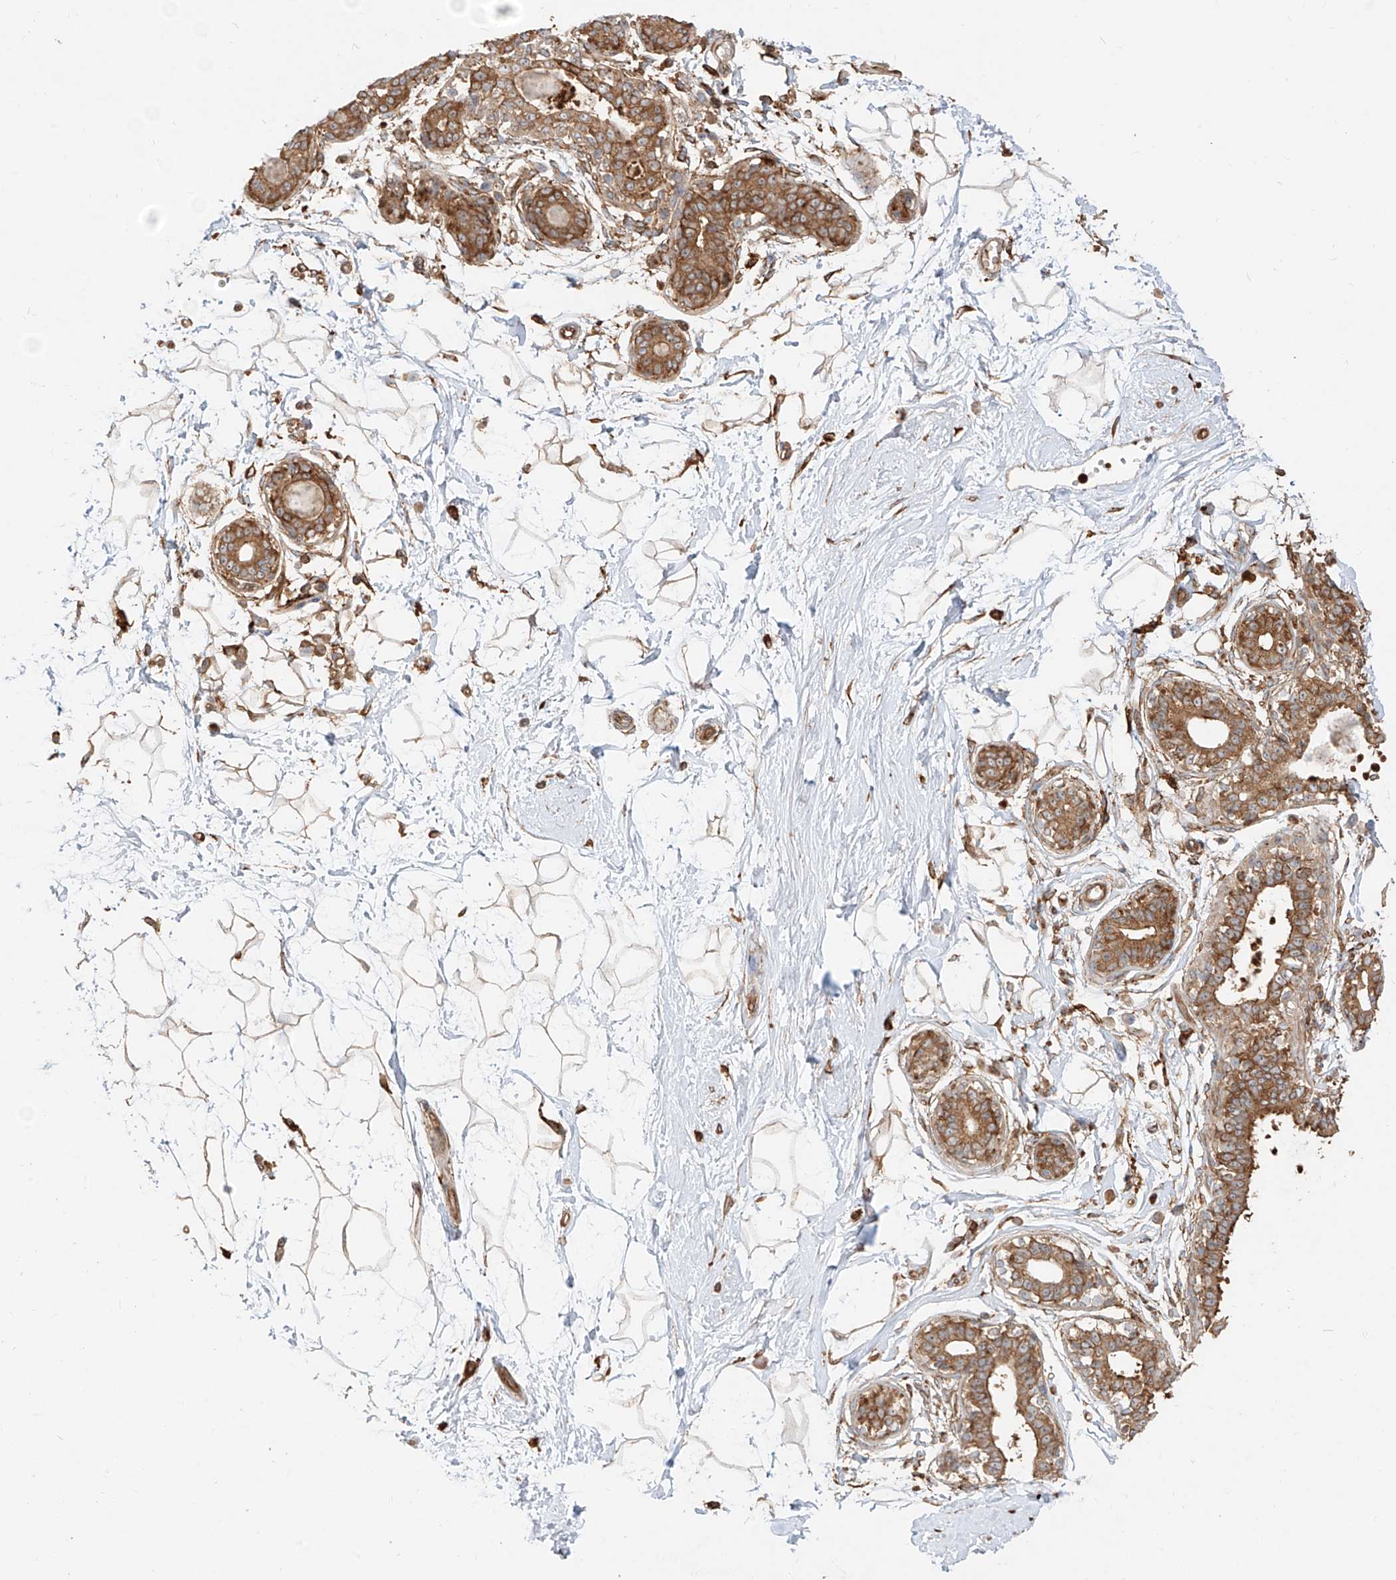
{"staining": {"intensity": "moderate", "quantity": ">75%", "location": "cytoplasmic/membranous"}, "tissue": "breast", "cell_type": "Adipocytes", "image_type": "normal", "snomed": [{"axis": "morphology", "description": "Normal tissue, NOS"}, {"axis": "topography", "description": "Breast"}], "caption": "Moderate cytoplasmic/membranous protein positivity is seen in approximately >75% of adipocytes in breast. (Brightfield microscopy of DAB IHC at high magnification).", "gene": "SNX9", "patient": {"sex": "female", "age": 45}}